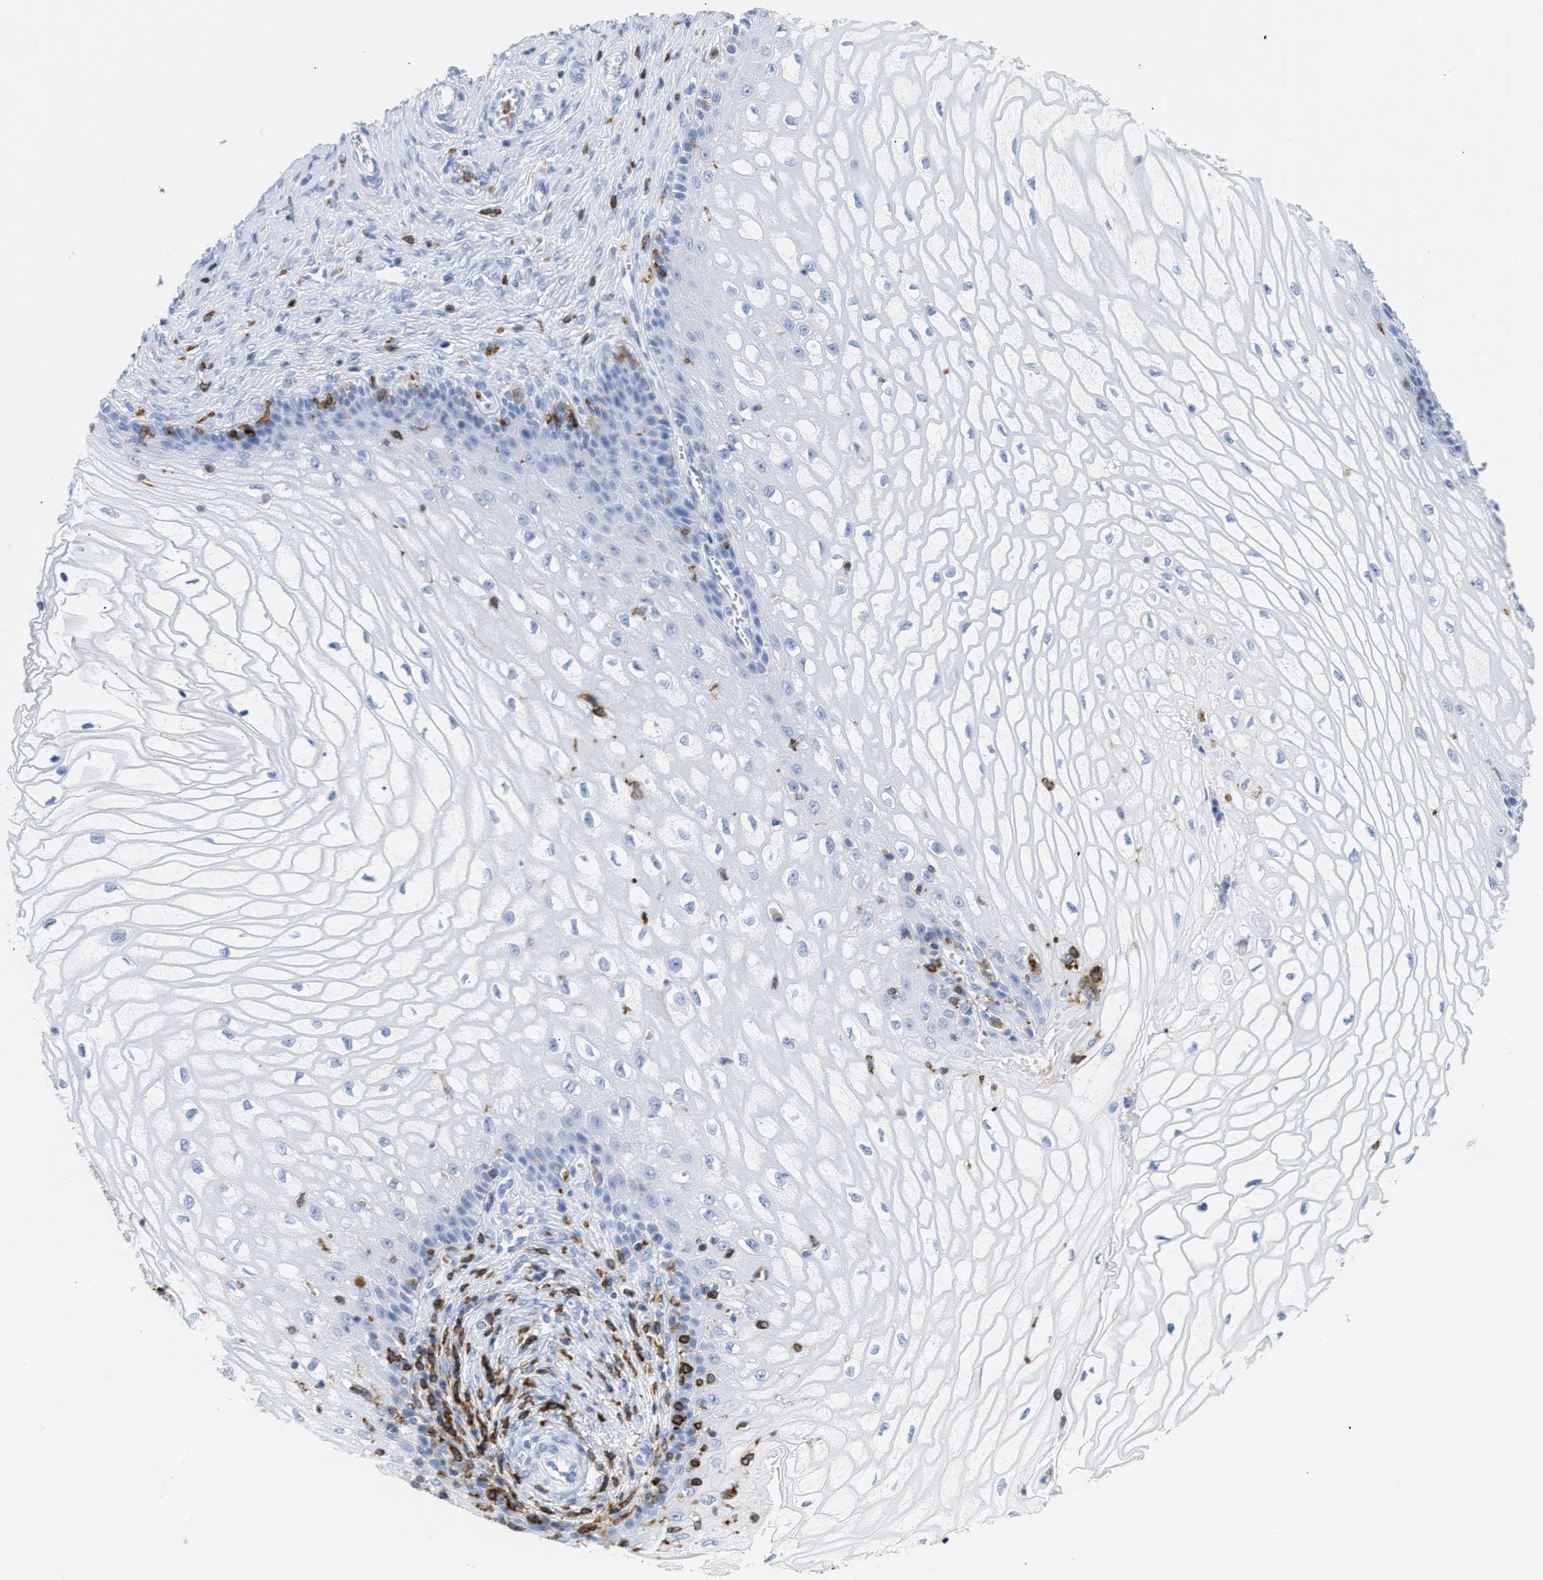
{"staining": {"intensity": "negative", "quantity": "none", "location": "none"}, "tissue": "cervical cancer", "cell_type": "Tumor cells", "image_type": "cancer", "snomed": [{"axis": "morphology", "description": "Adenocarcinoma, NOS"}, {"axis": "topography", "description": "Cervix"}], "caption": "IHC micrograph of human adenocarcinoma (cervical) stained for a protein (brown), which displays no staining in tumor cells.", "gene": "LCP1", "patient": {"sex": "female", "age": 44}}